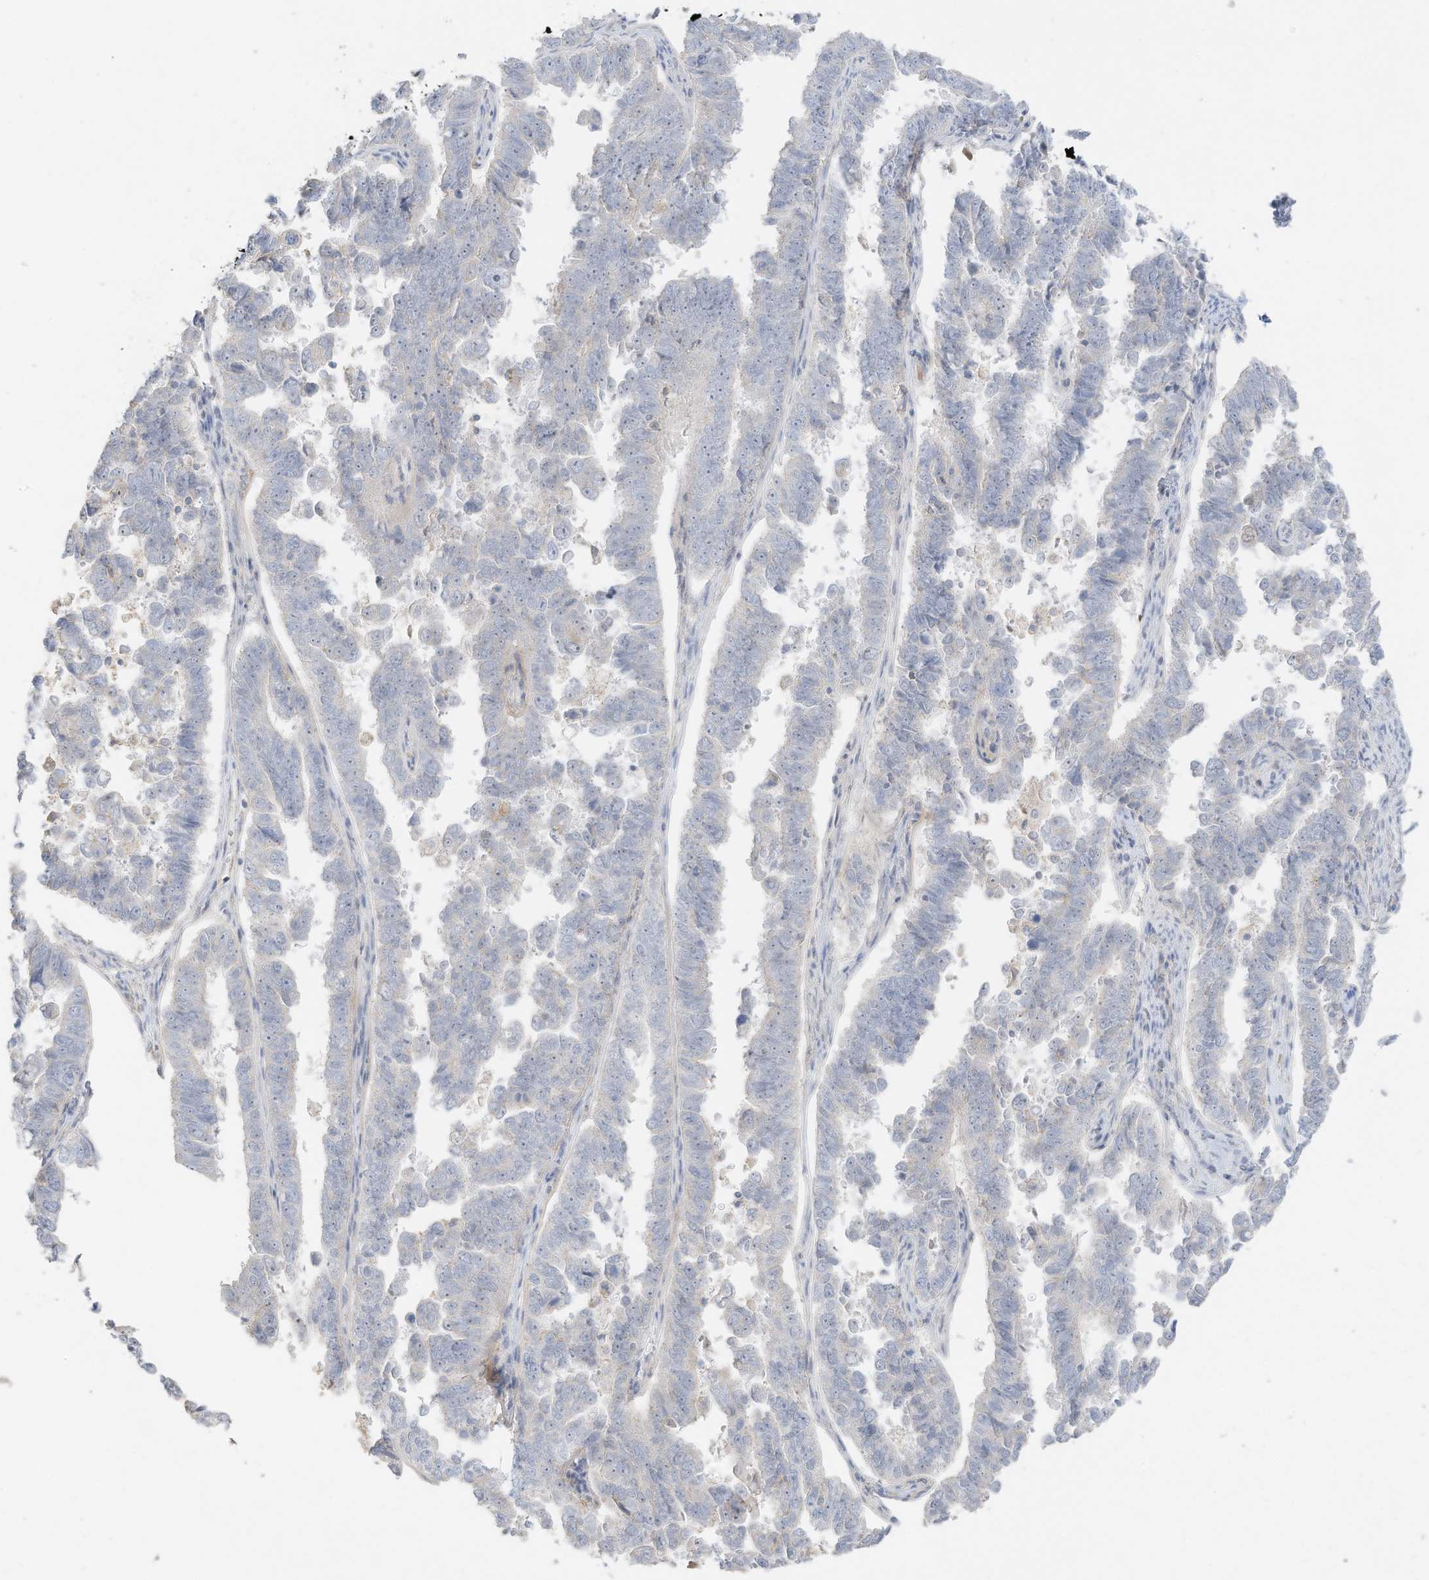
{"staining": {"intensity": "negative", "quantity": "none", "location": "none"}, "tissue": "endometrial cancer", "cell_type": "Tumor cells", "image_type": "cancer", "snomed": [{"axis": "morphology", "description": "Adenocarcinoma, NOS"}, {"axis": "topography", "description": "Endometrium"}], "caption": "Immunohistochemical staining of human endometrial cancer (adenocarcinoma) displays no significant expression in tumor cells.", "gene": "ZBTB41", "patient": {"sex": "female", "age": 75}}